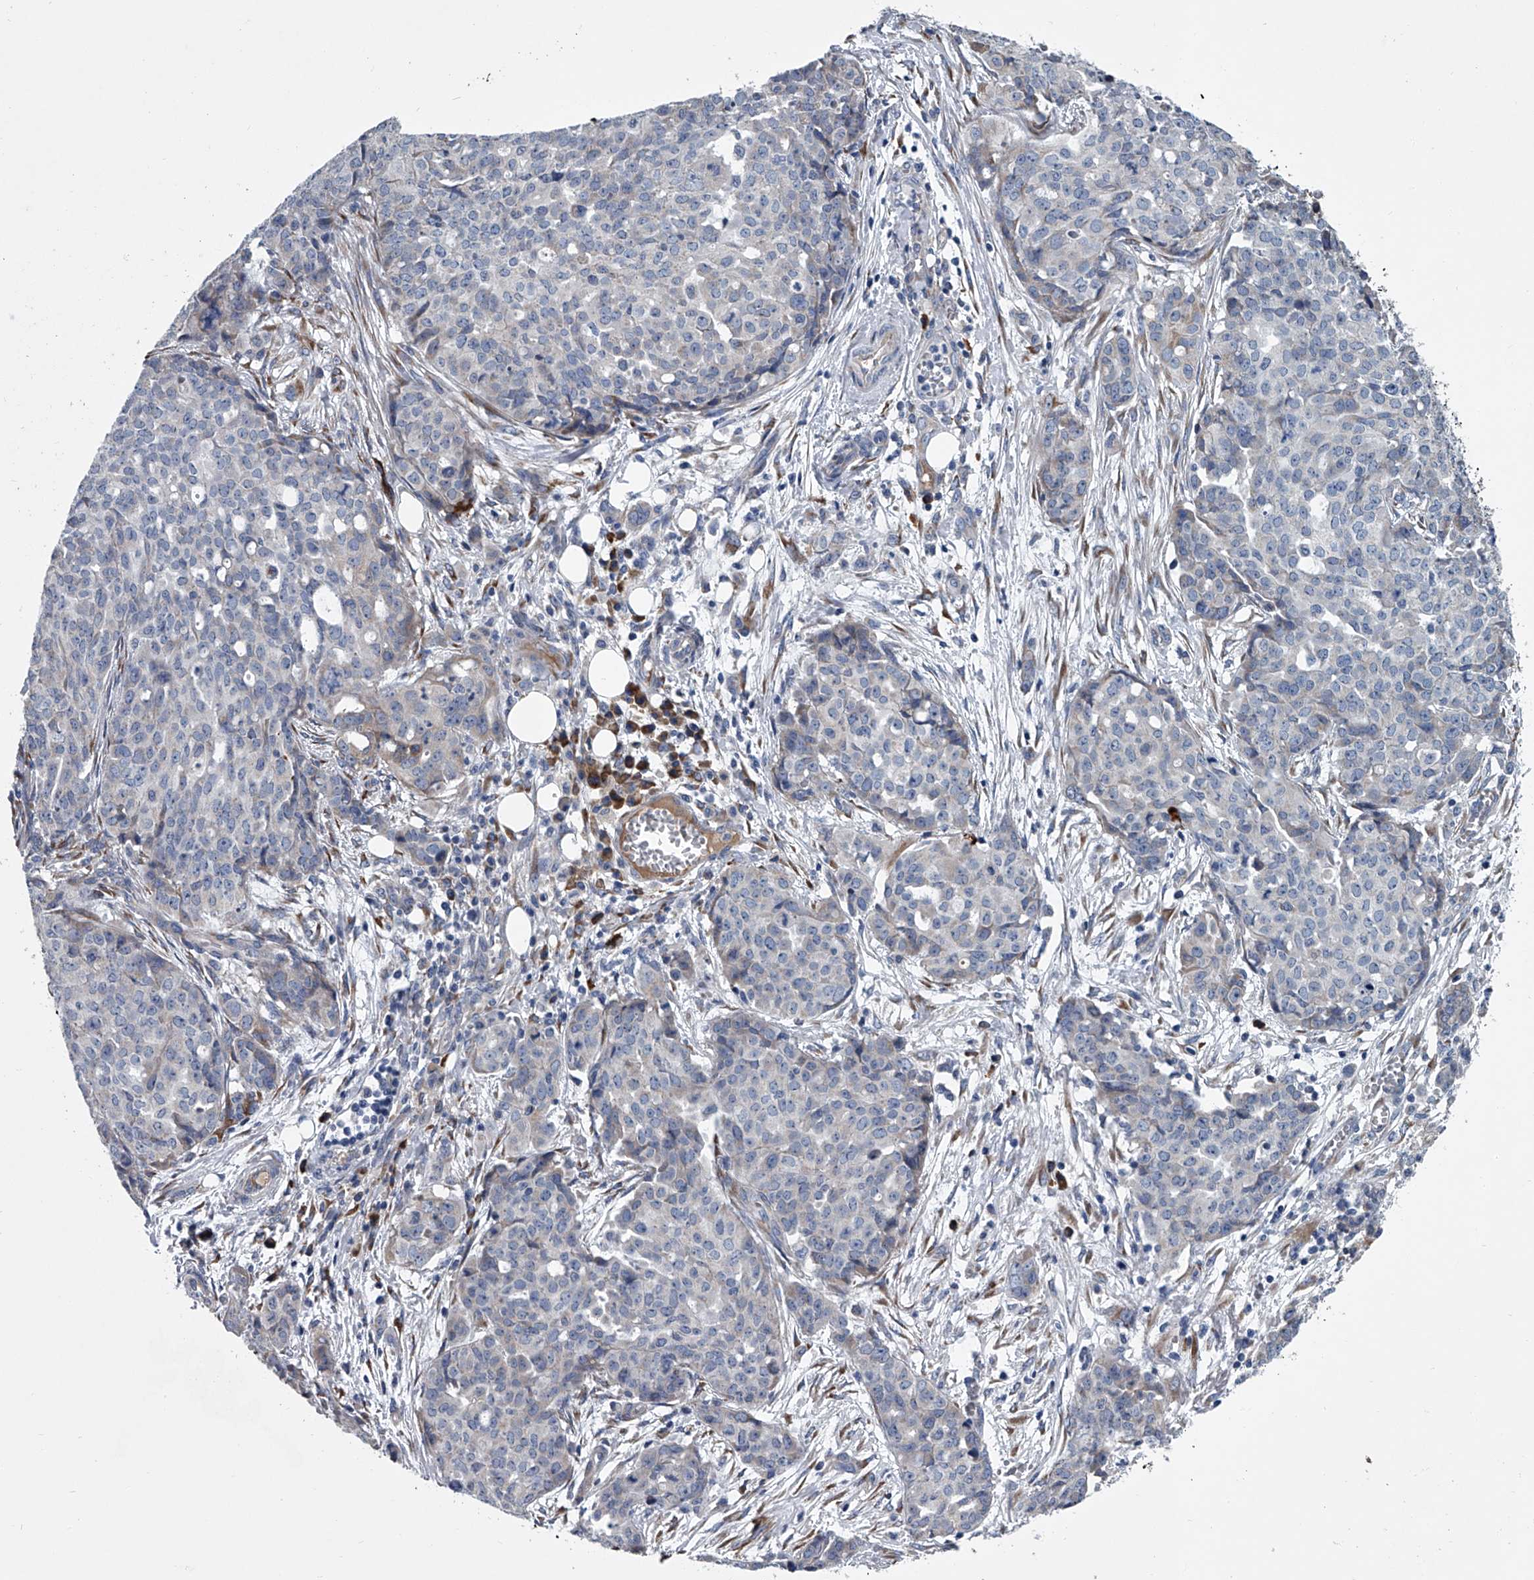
{"staining": {"intensity": "negative", "quantity": "none", "location": "none"}, "tissue": "ovarian cancer", "cell_type": "Tumor cells", "image_type": "cancer", "snomed": [{"axis": "morphology", "description": "Cystadenocarcinoma, serous, NOS"}, {"axis": "topography", "description": "Soft tissue"}, {"axis": "topography", "description": "Ovary"}], "caption": "IHC image of neoplastic tissue: ovarian cancer stained with DAB reveals no significant protein expression in tumor cells.", "gene": "ABCG1", "patient": {"sex": "female", "age": 57}}